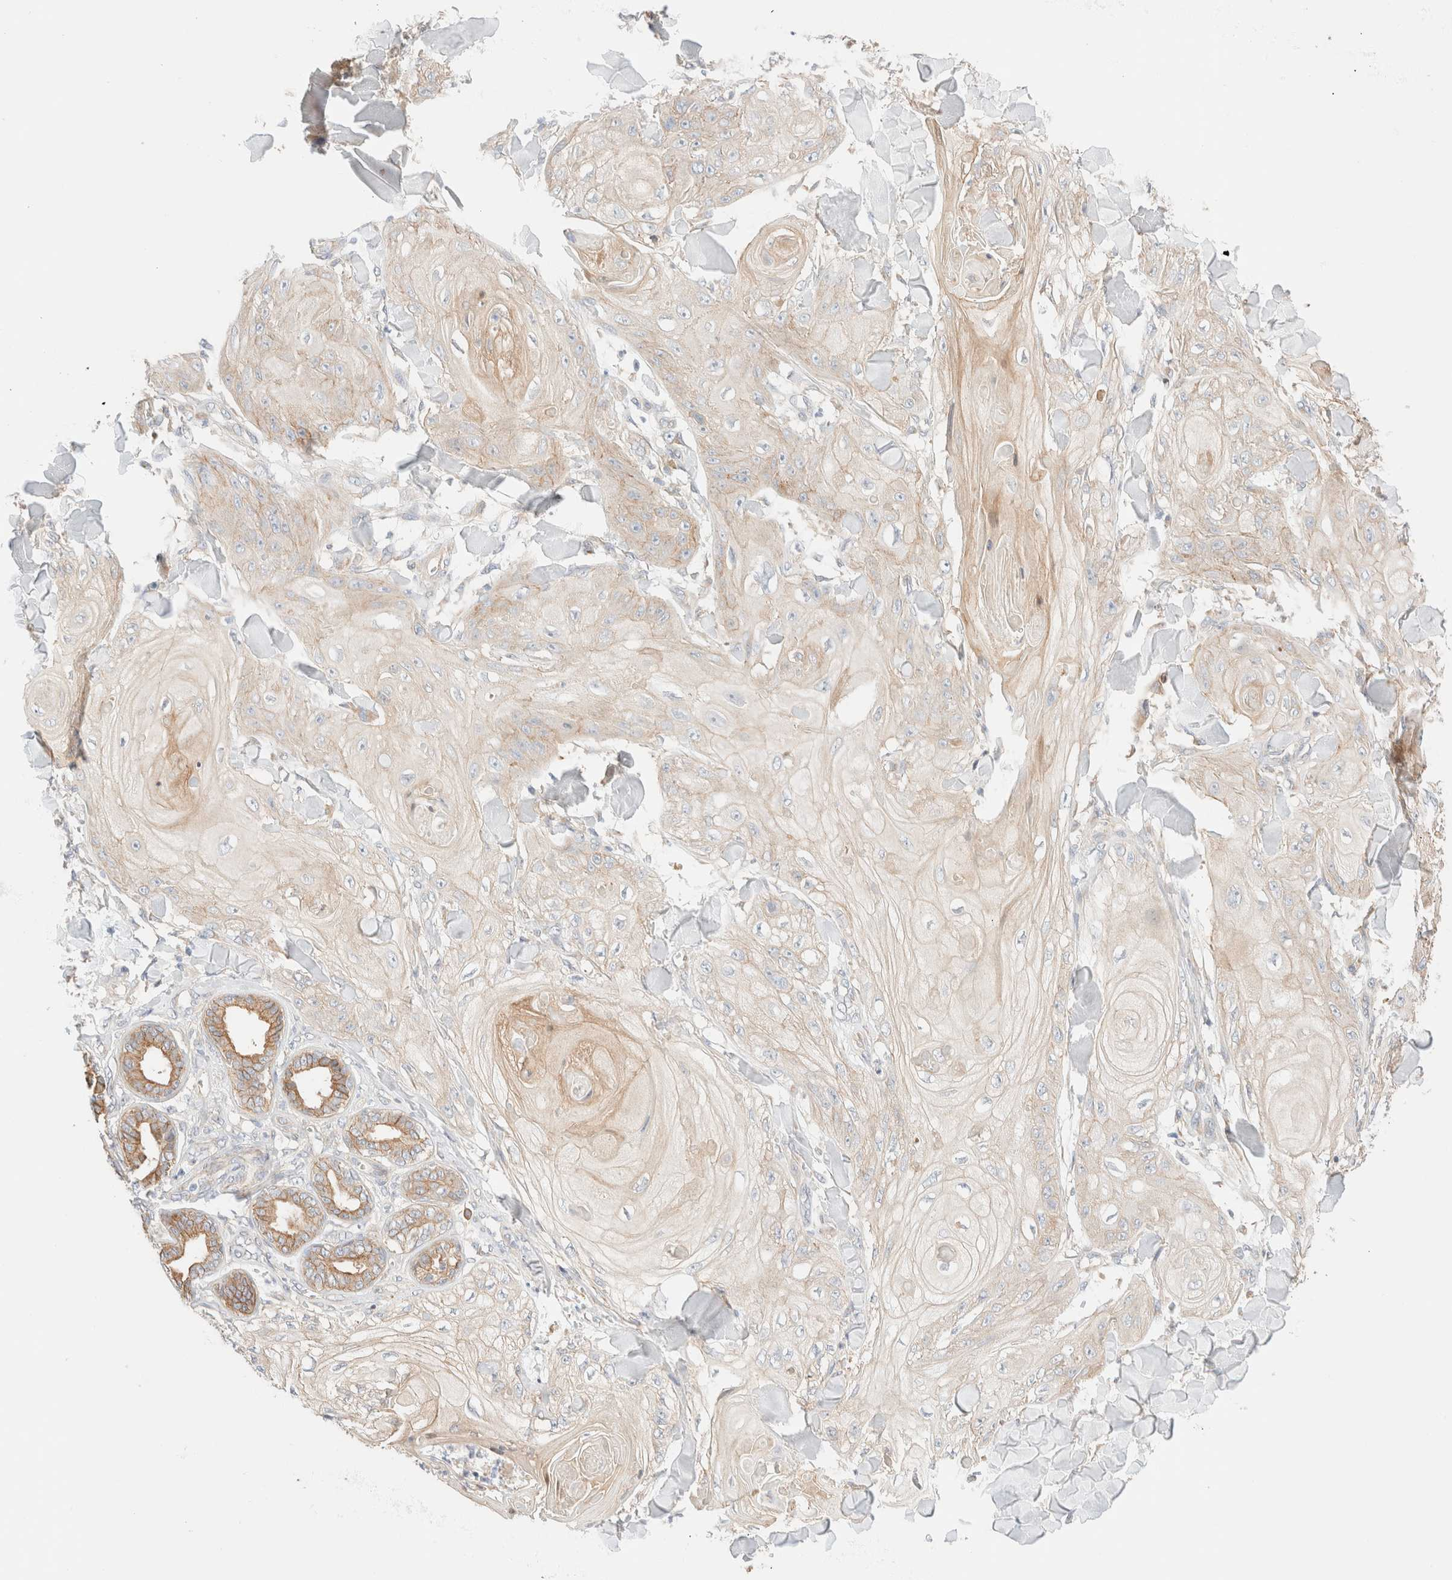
{"staining": {"intensity": "weak", "quantity": "<25%", "location": "cytoplasmic/membranous"}, "tissue": "skin cancer", "cell_type": "Tumor cells", "image_type": "cancer", "snomed": [{"axis": "morphology", "description": "Squamous cell carcinoma, NOS"}, {"axis": "topography", "description": "Skin"}], "caption": "Skin cancer stained for a protein using immunohistochemistry (IHC) shows no expression tumor cells.", "gene": "NIBAN2", "patient": {"sex": "male", "age": 74}}